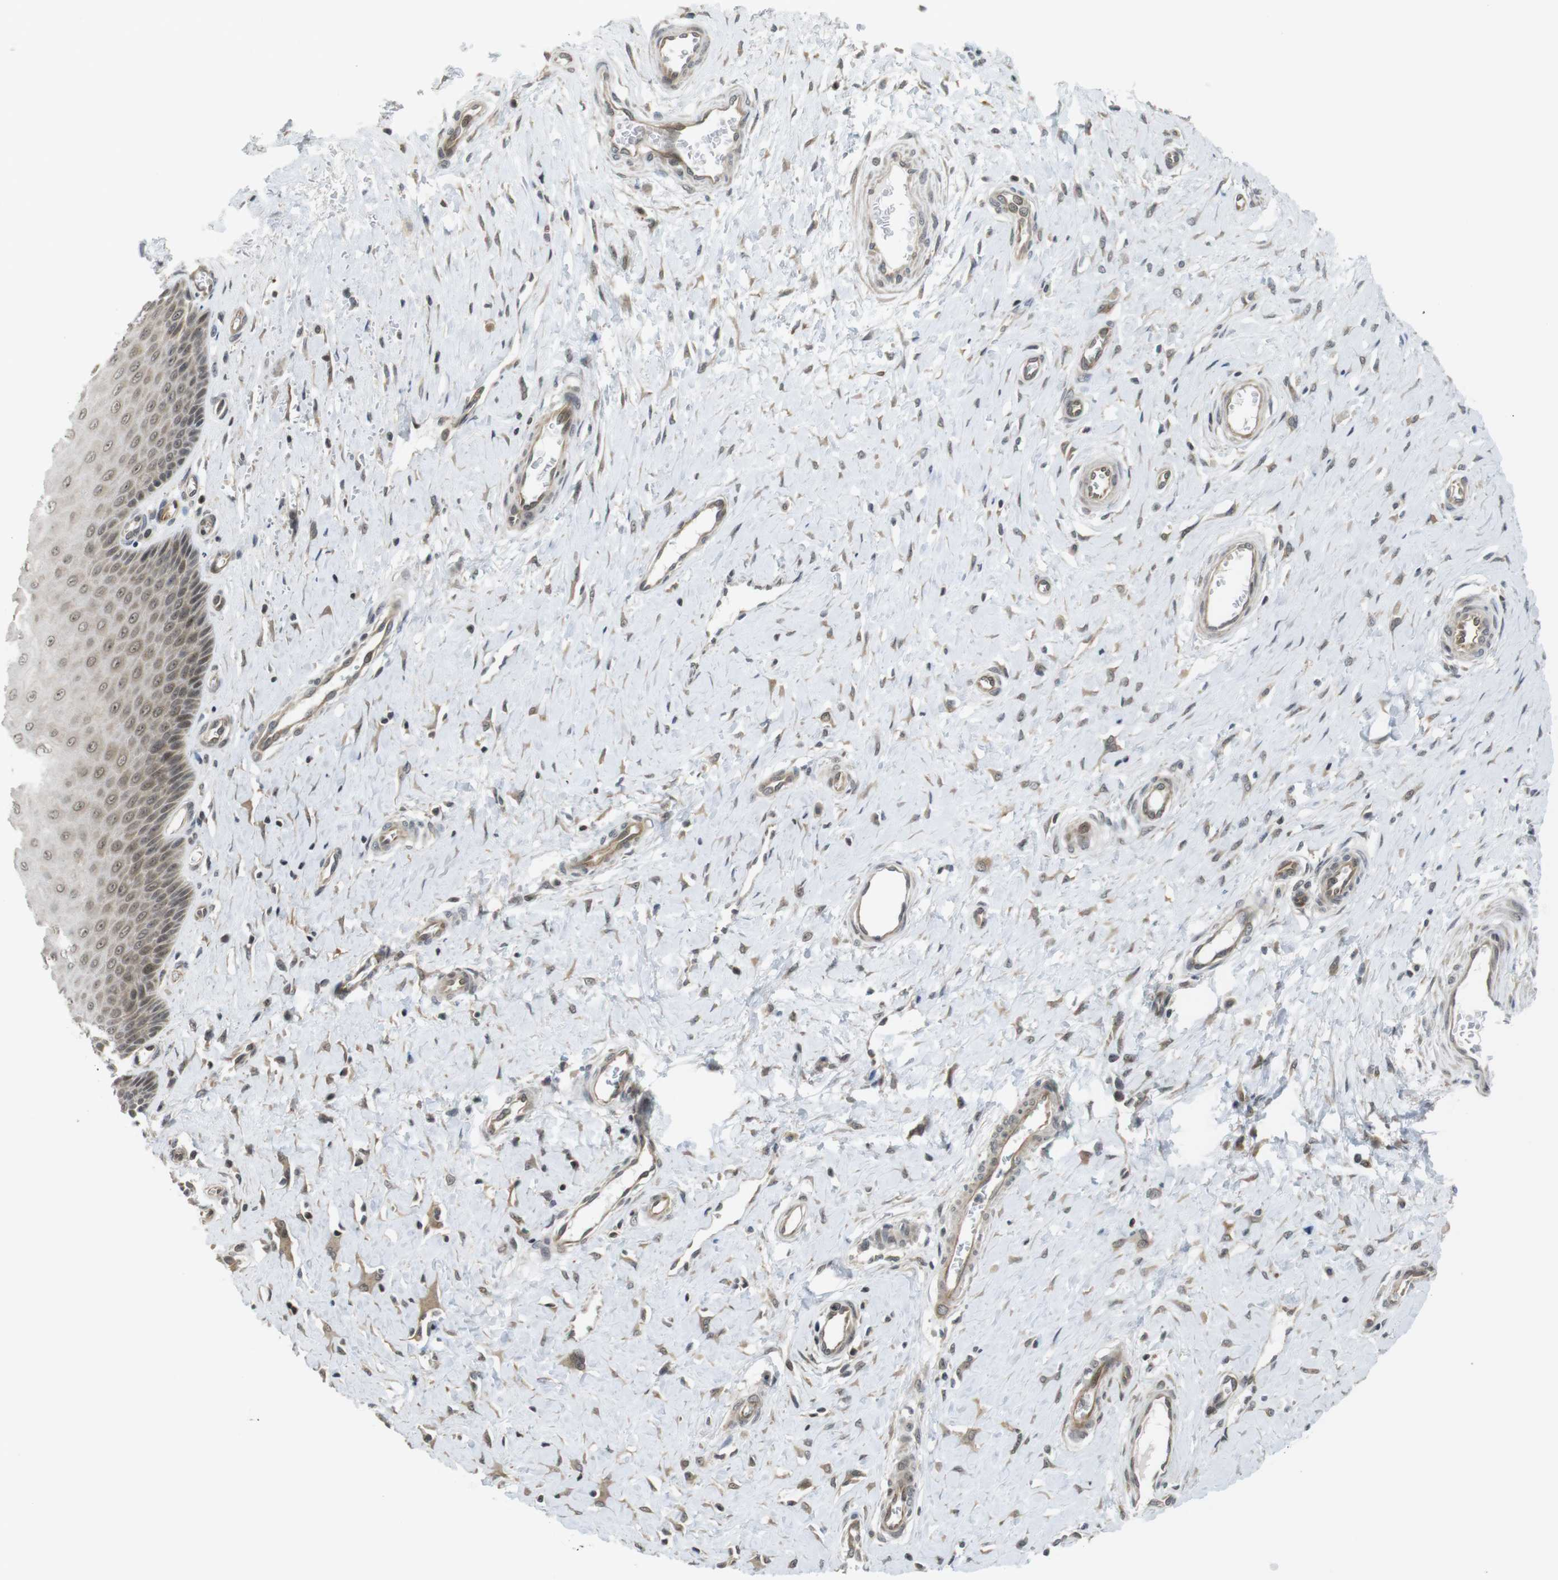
{"staining": {"intensity": "moderate", "quantity": ">75%", "location": "cytoplasmic/membranous"}, "tissue": "cervix", "cell_type": "Glandular cells", "image_type": "normal", "snomed": [{"axis": "morphology", "description": "Normal tissue, NOS"}, {"axis": "topography", "description": "Cervix"}], "caption": "Brown immunohistochemical staining in unremarkable cervix demonstrates moderate cytoplasmic/membranous positivity in about >75% of glandular cells. Using DAB (brown) and hematoxylin (blue) stains, captured at high magnification using brightfield microscopy.", "gene": "CC2D1A", "patient": {"sex": "female", "age": 55}}